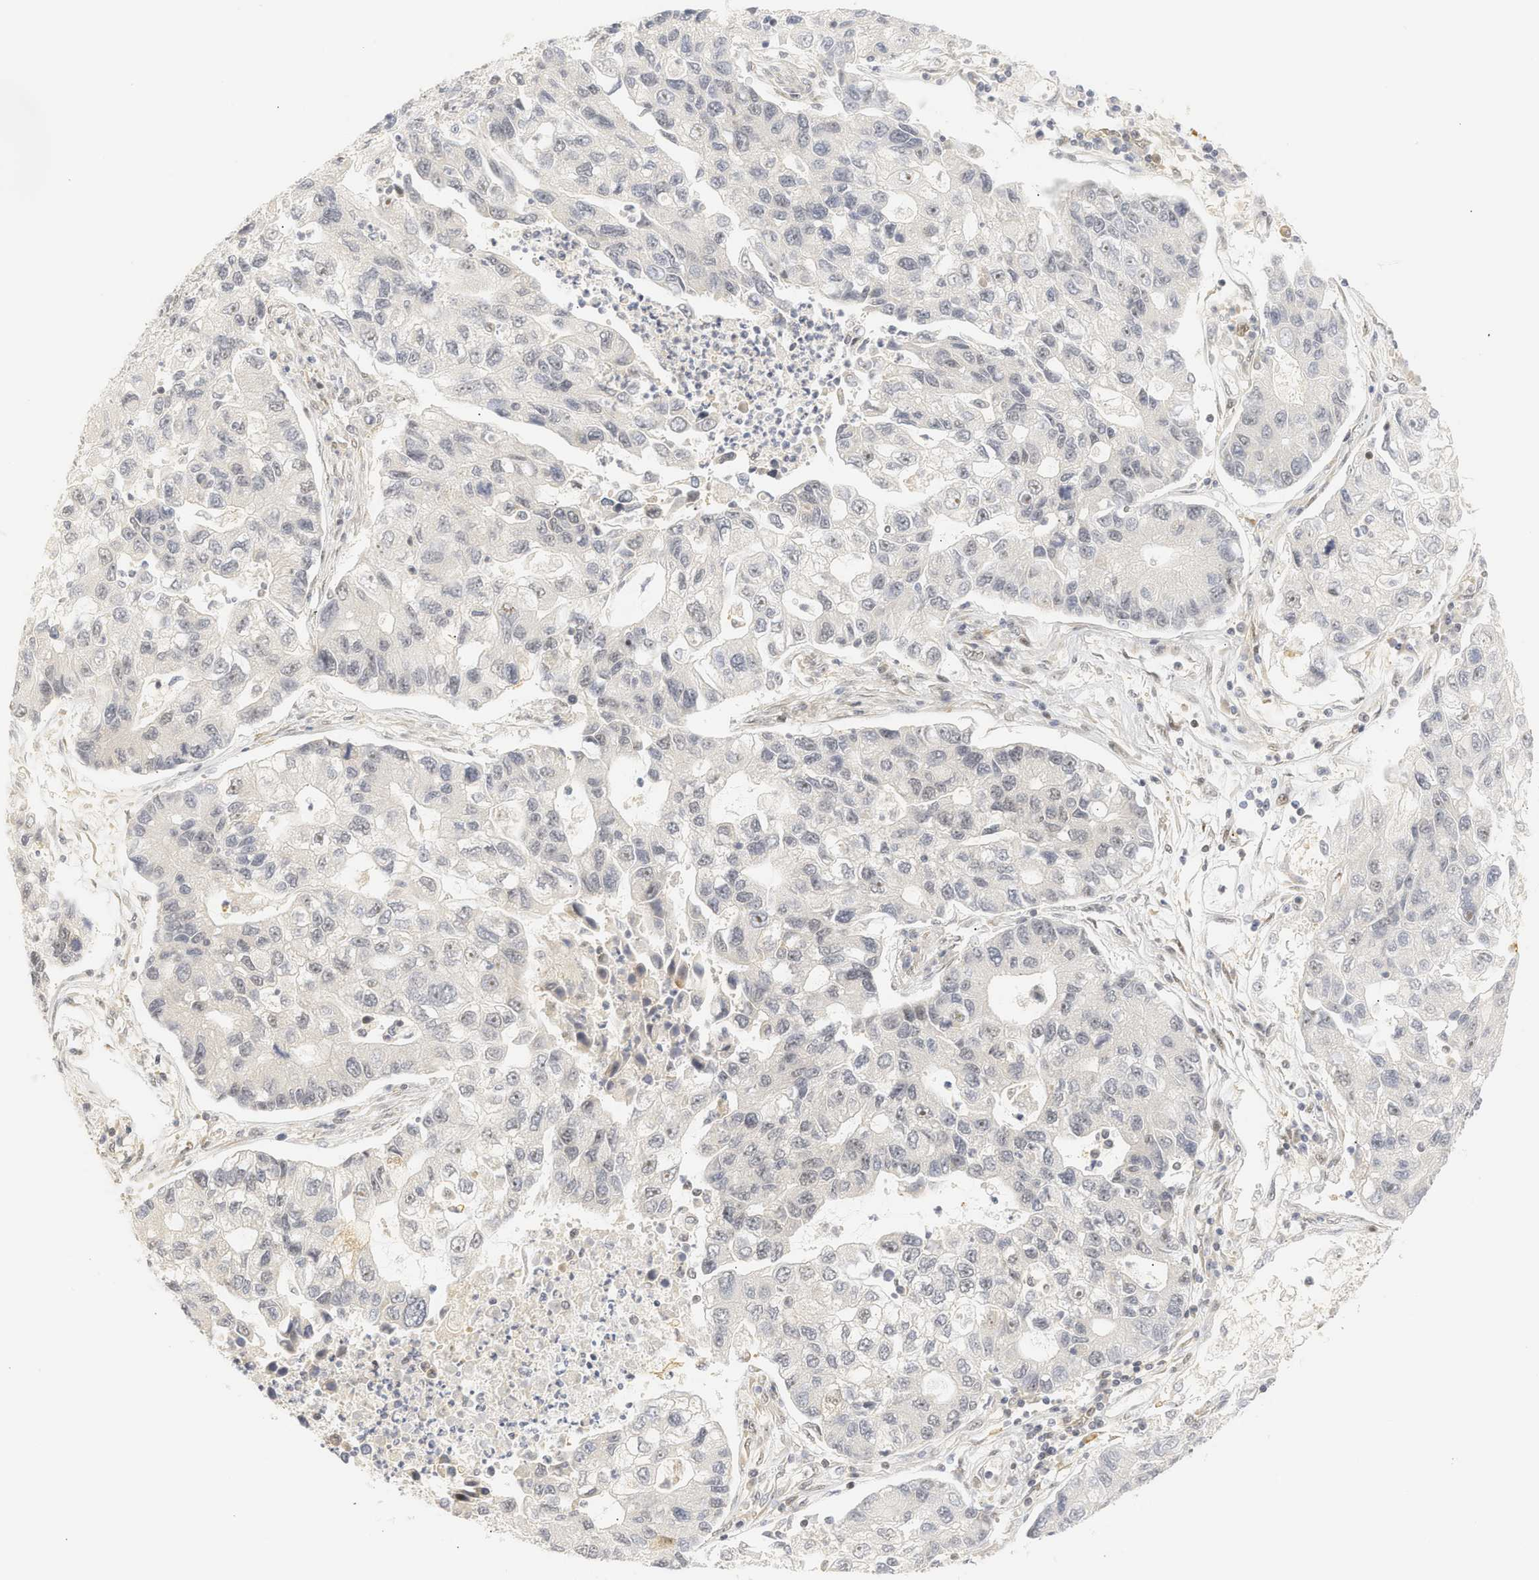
{"staining": {"intensity": "negative", "quantity": "none", "location": "none"}, "tissue": "lung cancer", "cell_type": "Tumor cells", "image_type": "cancer", "snomed": [{"axis": "morphology", "description": "Adenocarcinoma, NOS"}, {"axis": "topography", "description": "Lung"}], "caption": "Tumor cells are negative for protein expression in human lung cancer (adenocarcinoma).", "gene": "SSBP2", "patient": {"sex": "female", "age": 51}}